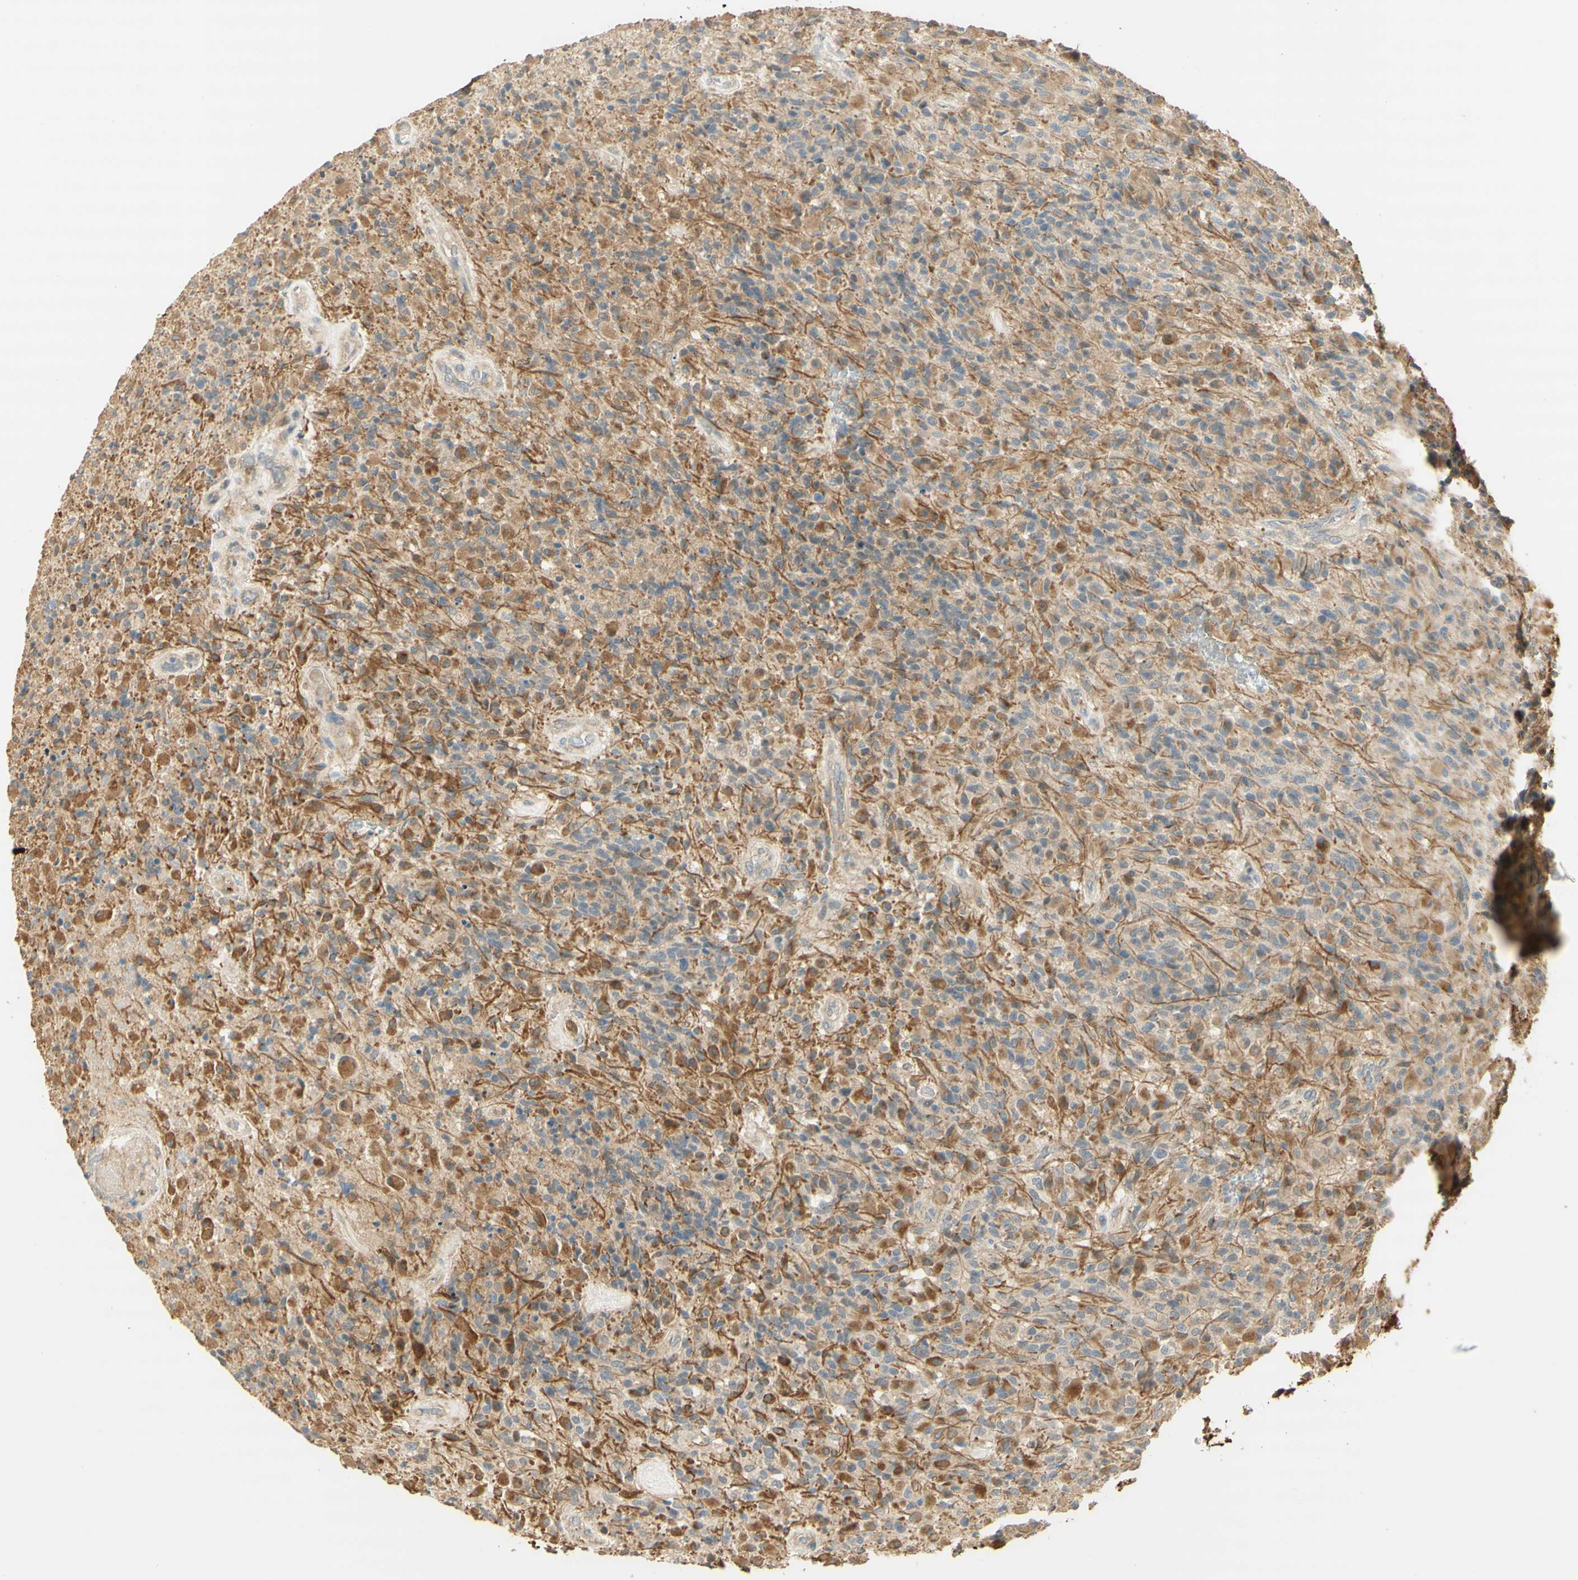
{"staining": {"intensity": "moderate", "quantity": ">75%", "location": "cytoplasmic/membranous"}, "tissue": "glioma", "cell_type": "Tumor cells", "image_type": "cancer", "snomed": [{"axis": "morphology", "description": "Glioma, malignant, High grade"}, {"axis": "topography", "description": "Brain"}], "caption": "This is a histology image of IHC staining of malignant glioma (high-grade), which shows moderate staining in the cytoplasmic/membranous of tumor cells.", "gene": "AGER", "patient": {"sex": "male", "age": 71}}